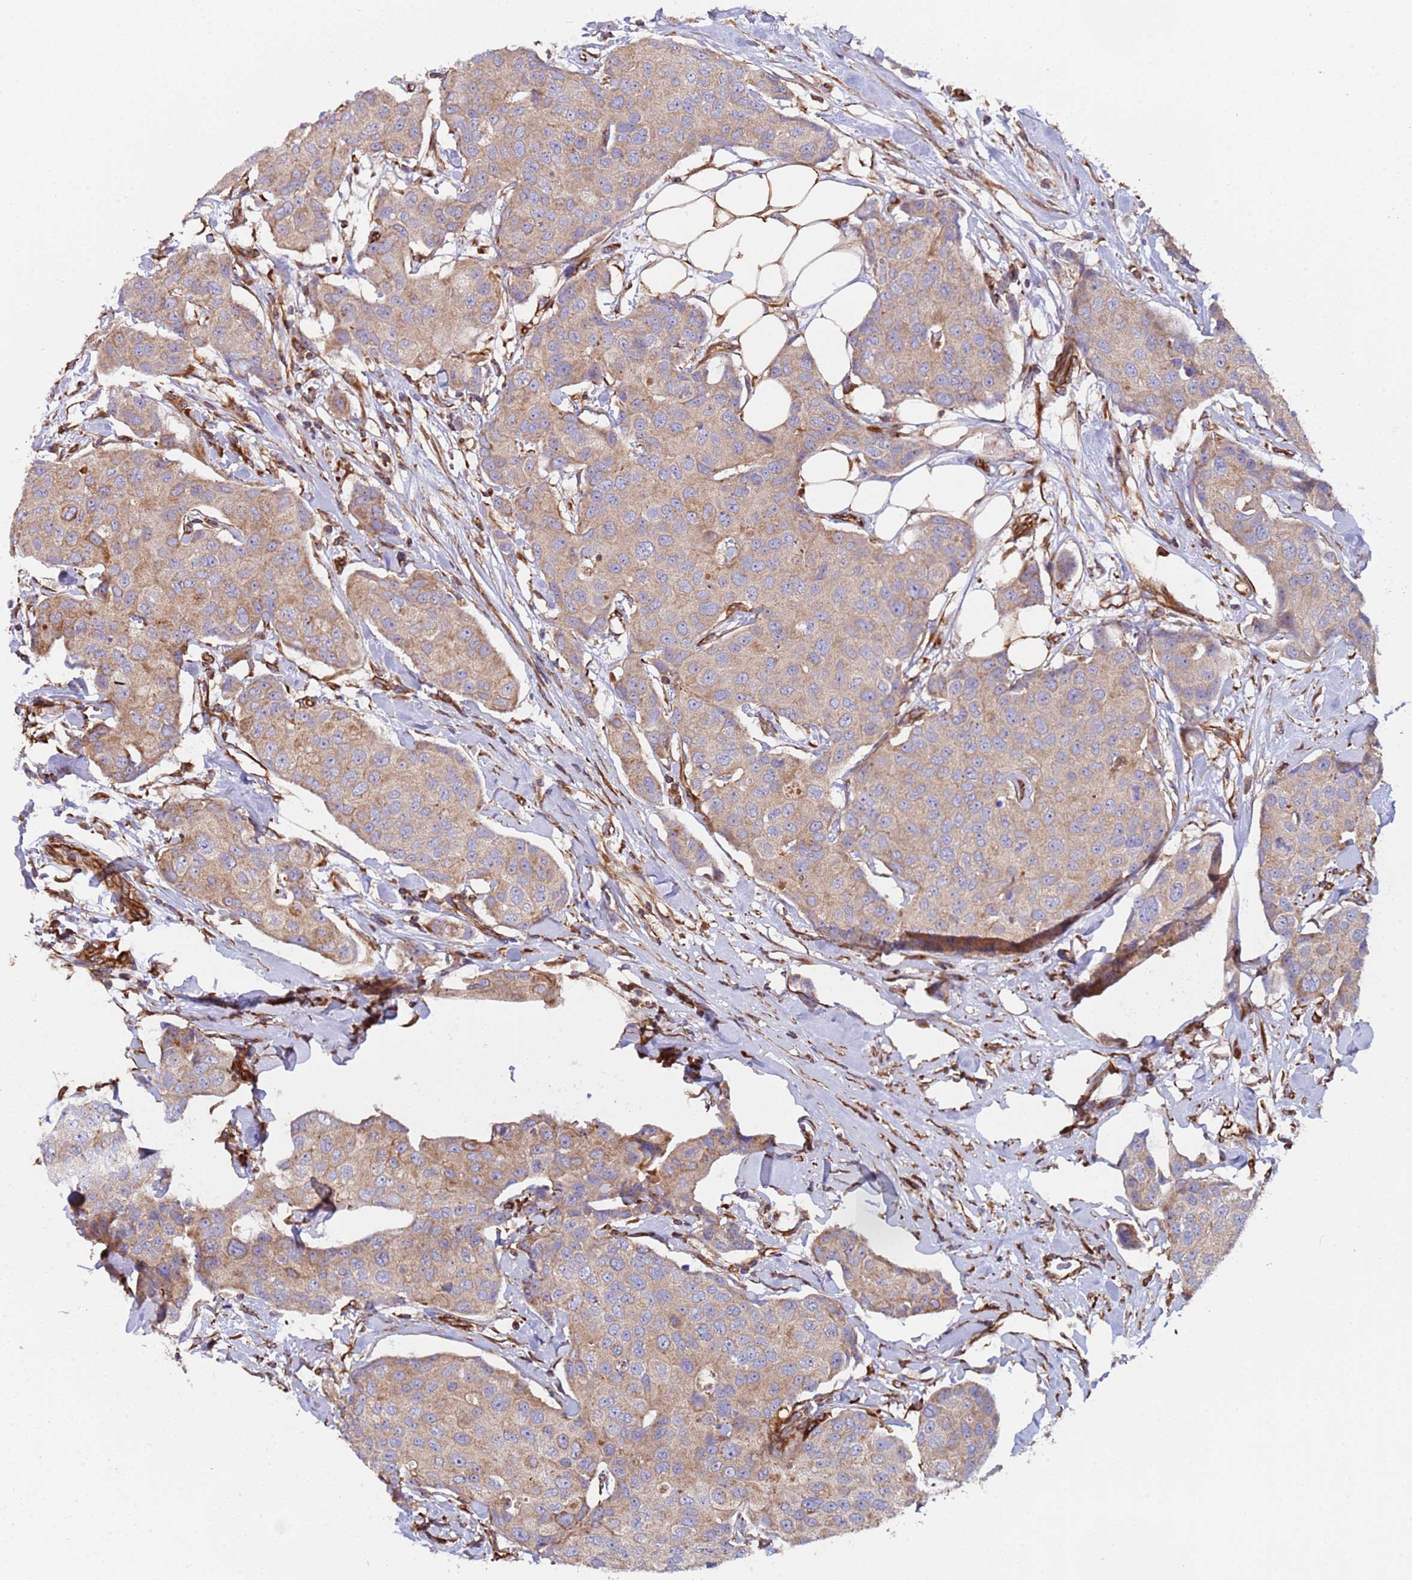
{"staining": {"intensity": "weak", "quantity": ">75%", "location": "cytoplasmic/membranous"}, "tissue": "breast cancer", "cell_type": "Tumor cells", "image_type": "cancer", "snomed": [{"axis": "morphology", "description": "Duct carcinoma"}, {"axis": "topography", "description": "Breast"}, {"axis": "topography", "description": "Lymph node"}], "caption": "Protein positivity by immunohistochemistry displays weak cytoplasmic/membranous positivity in about >75% of tumor cells in breast infiltrating ductal carcinoma. The staining is performed using DAB (3,3'-diaminobenzidine) brown chromogen to label protein expression. The nuclei are counter-stained blue using hematoxylin.", "gene": "NUDT12", "patient": {"sex": "female", "age": 80}}